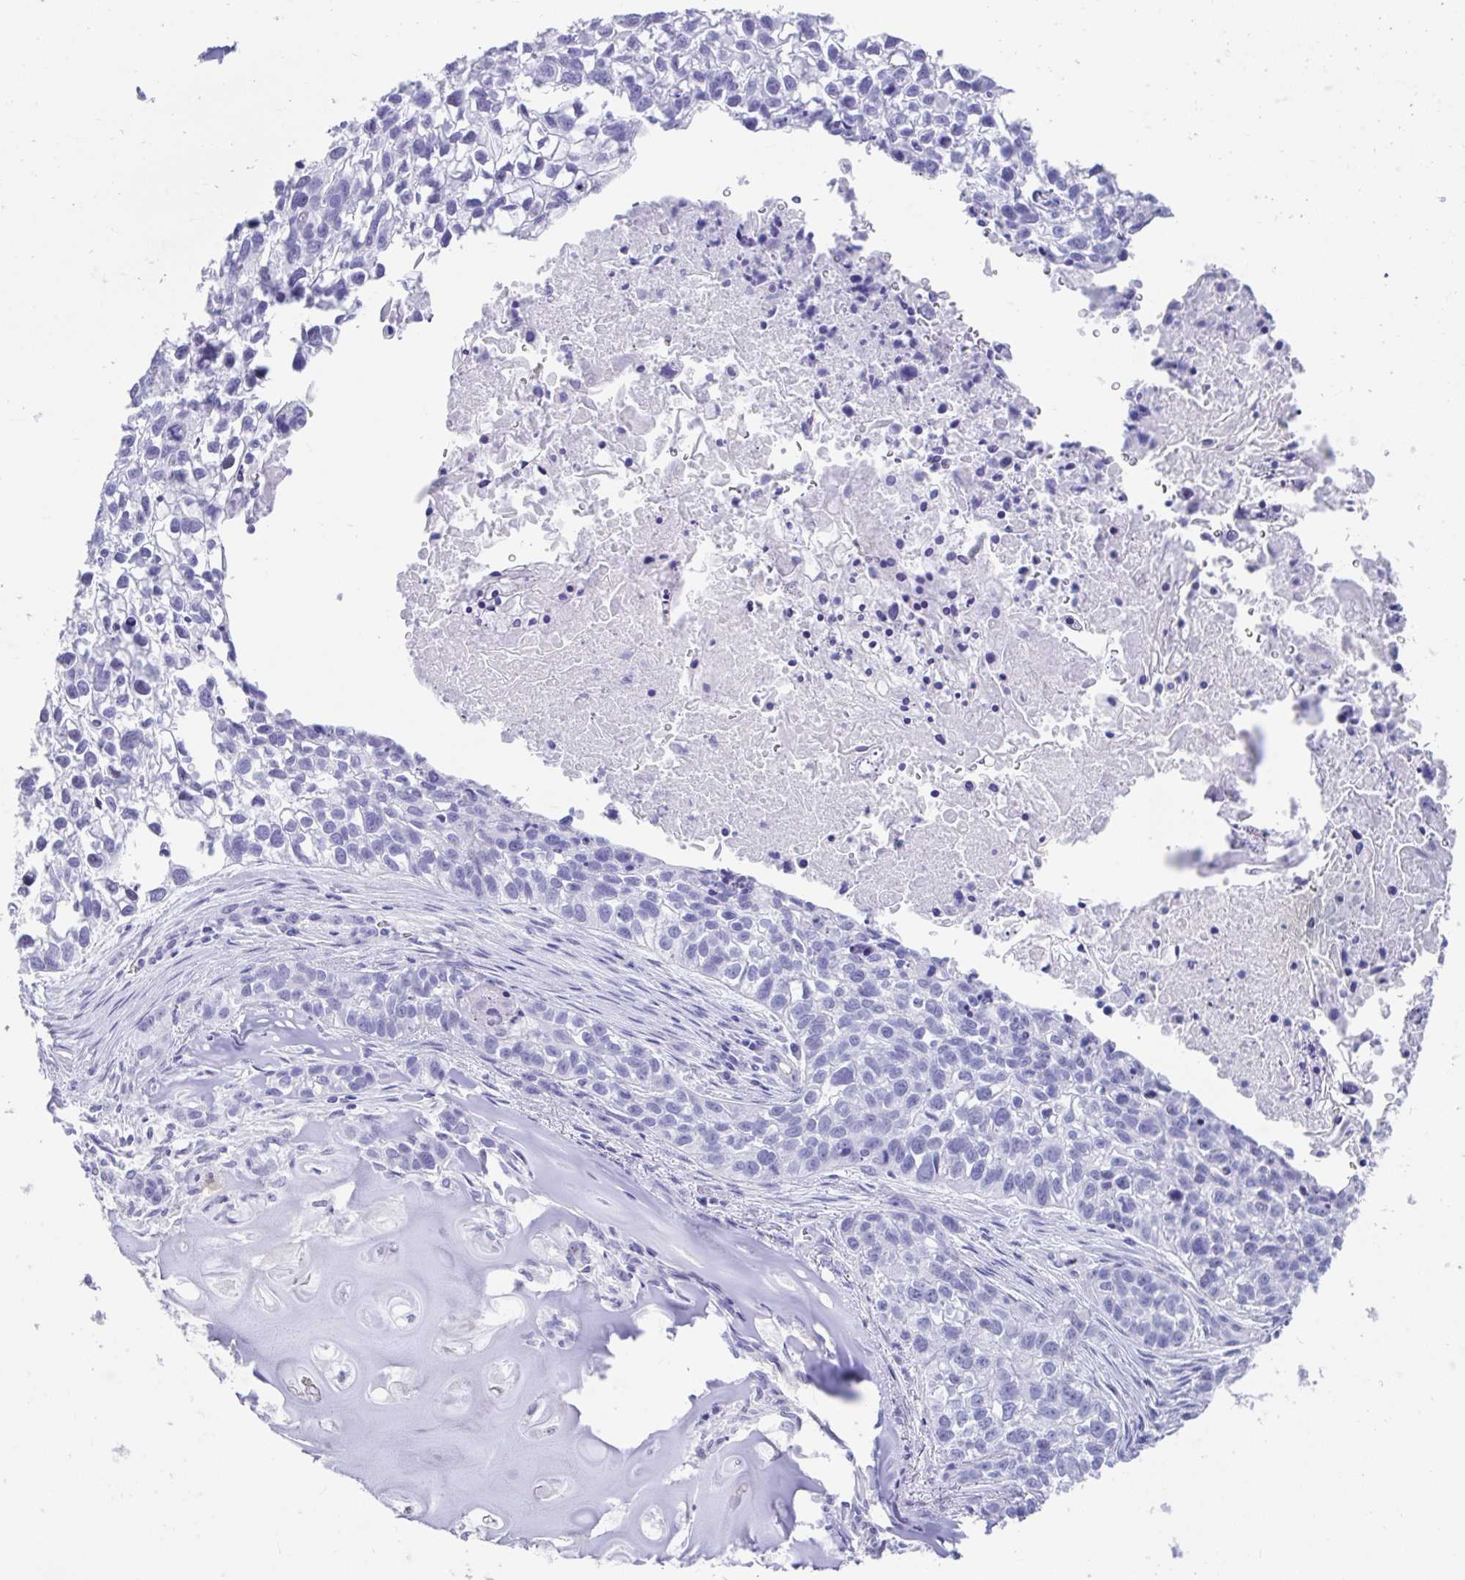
{"staining": {"intensity": "negative", "quantity": "none", "location": "none"}, "tissue": "lung cancer", "cell_type": "Tumor cells", "image_type": "cancer", "snomed": [{"axis": "morphology", "description": "Squamous cell carcinoma, NOS"}, {"axis": "topography", "description": "Lung"}], "caption": "High magnification brightfield microscopy of lung squamous cell carcinoma stained with DAB (brown) and counterstained with hematoxylin (blue): tumor cells show no significant positivity.", "gene": "FAM107A", "patient": {"sex": "male", "age": 74}}